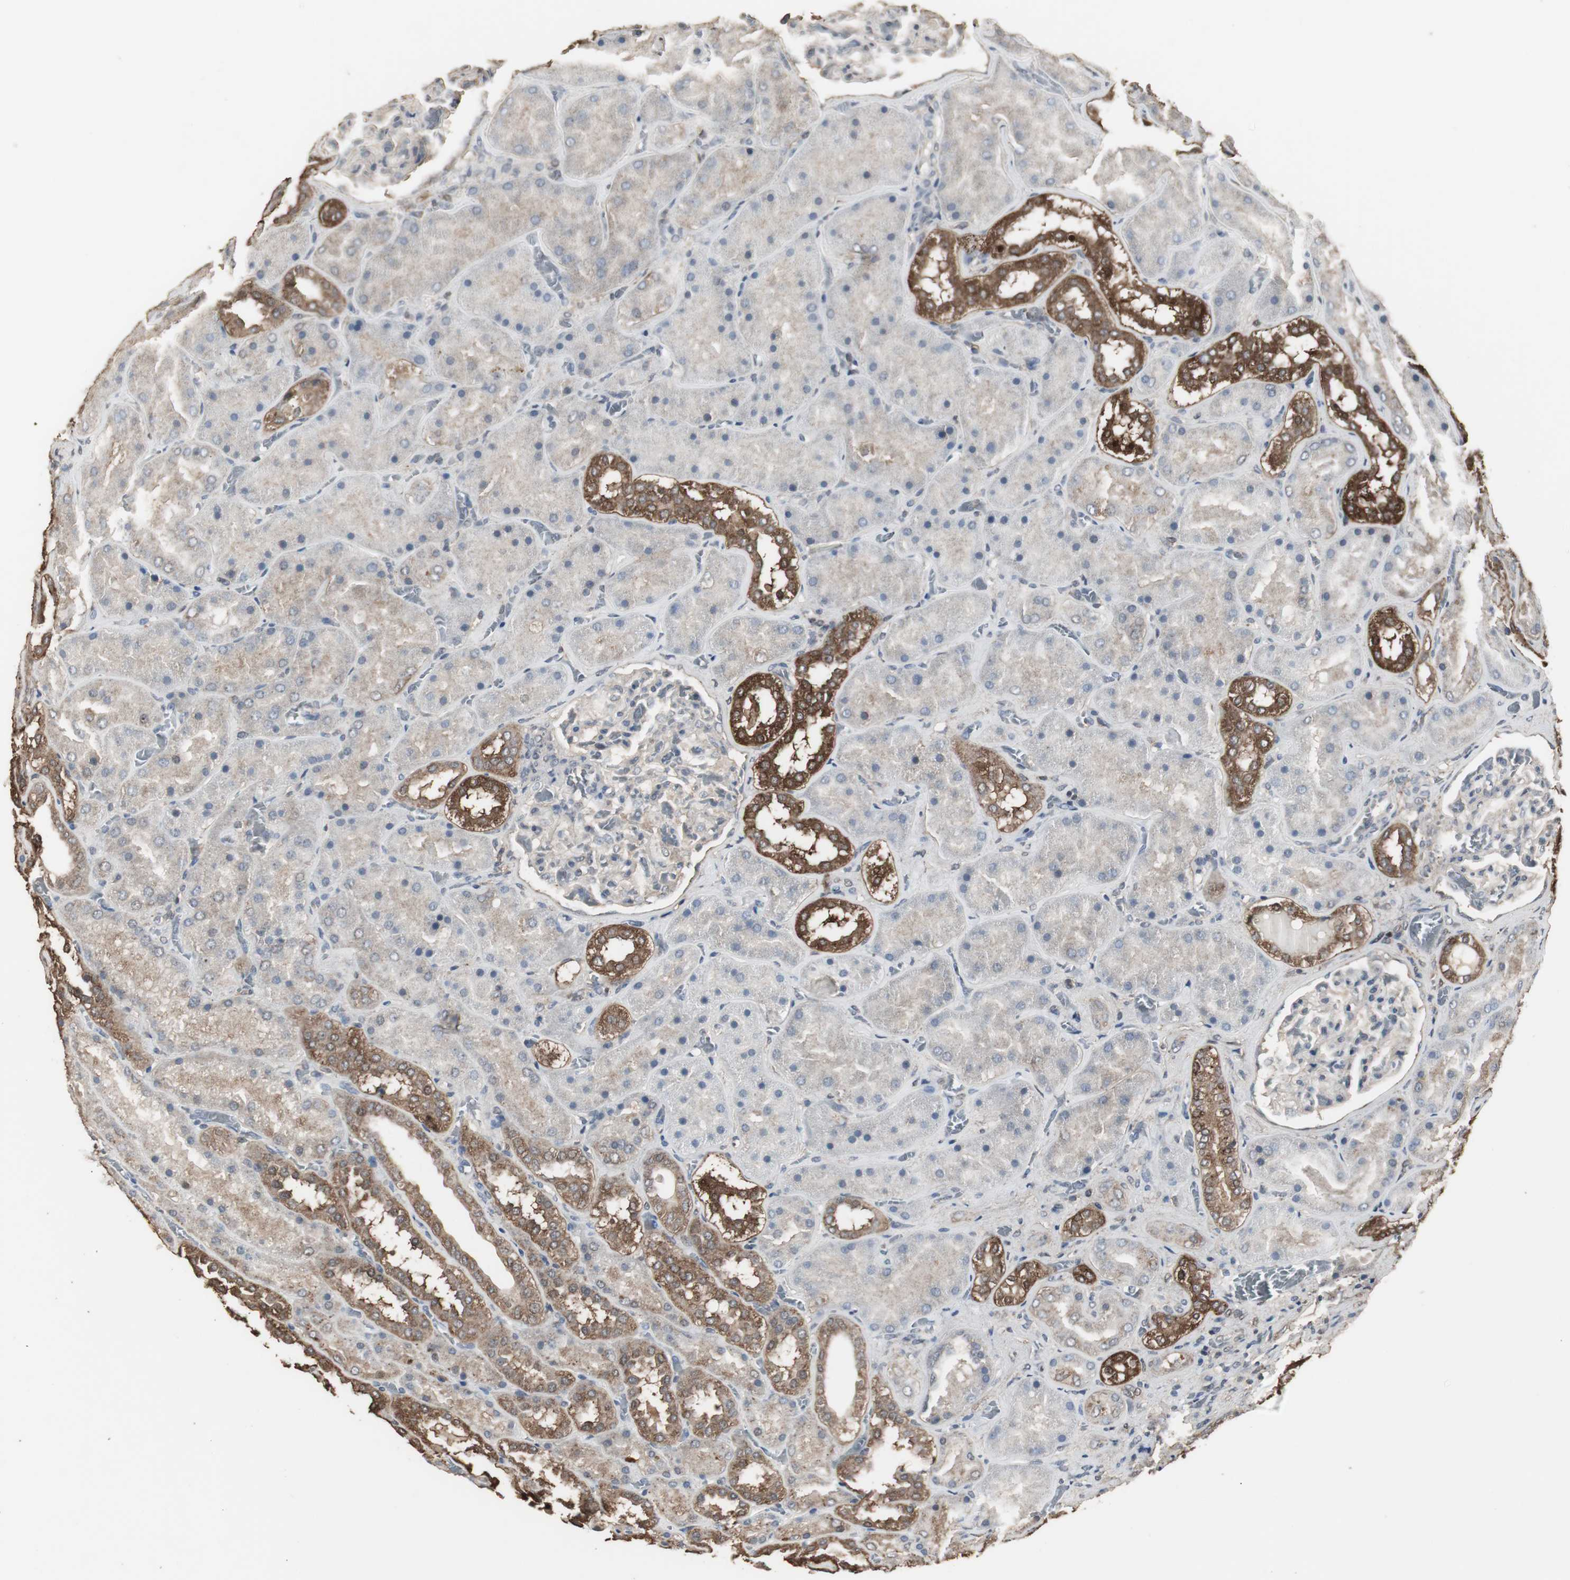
{"staining": {"intensity": "negative", "quantity": "none", "location": "none"}, "tissue": "kidney", "cell_type": "Cells in glomeruli", "image_type": "normal", "snomed": [{"axis": "morphology", "description": "Normal tissue, NOS"}, {"axis": "topography", "description": "Kidney"}], "caption": "Image shows no protein expression in cells in glomeruli of normal kidney. (DAB (3,3'-diaminobenzidine) immunohistochemistry (IHC), high magnification).", "gene": "HPRT1", "patient": {"sex": "male", "age": 28}}